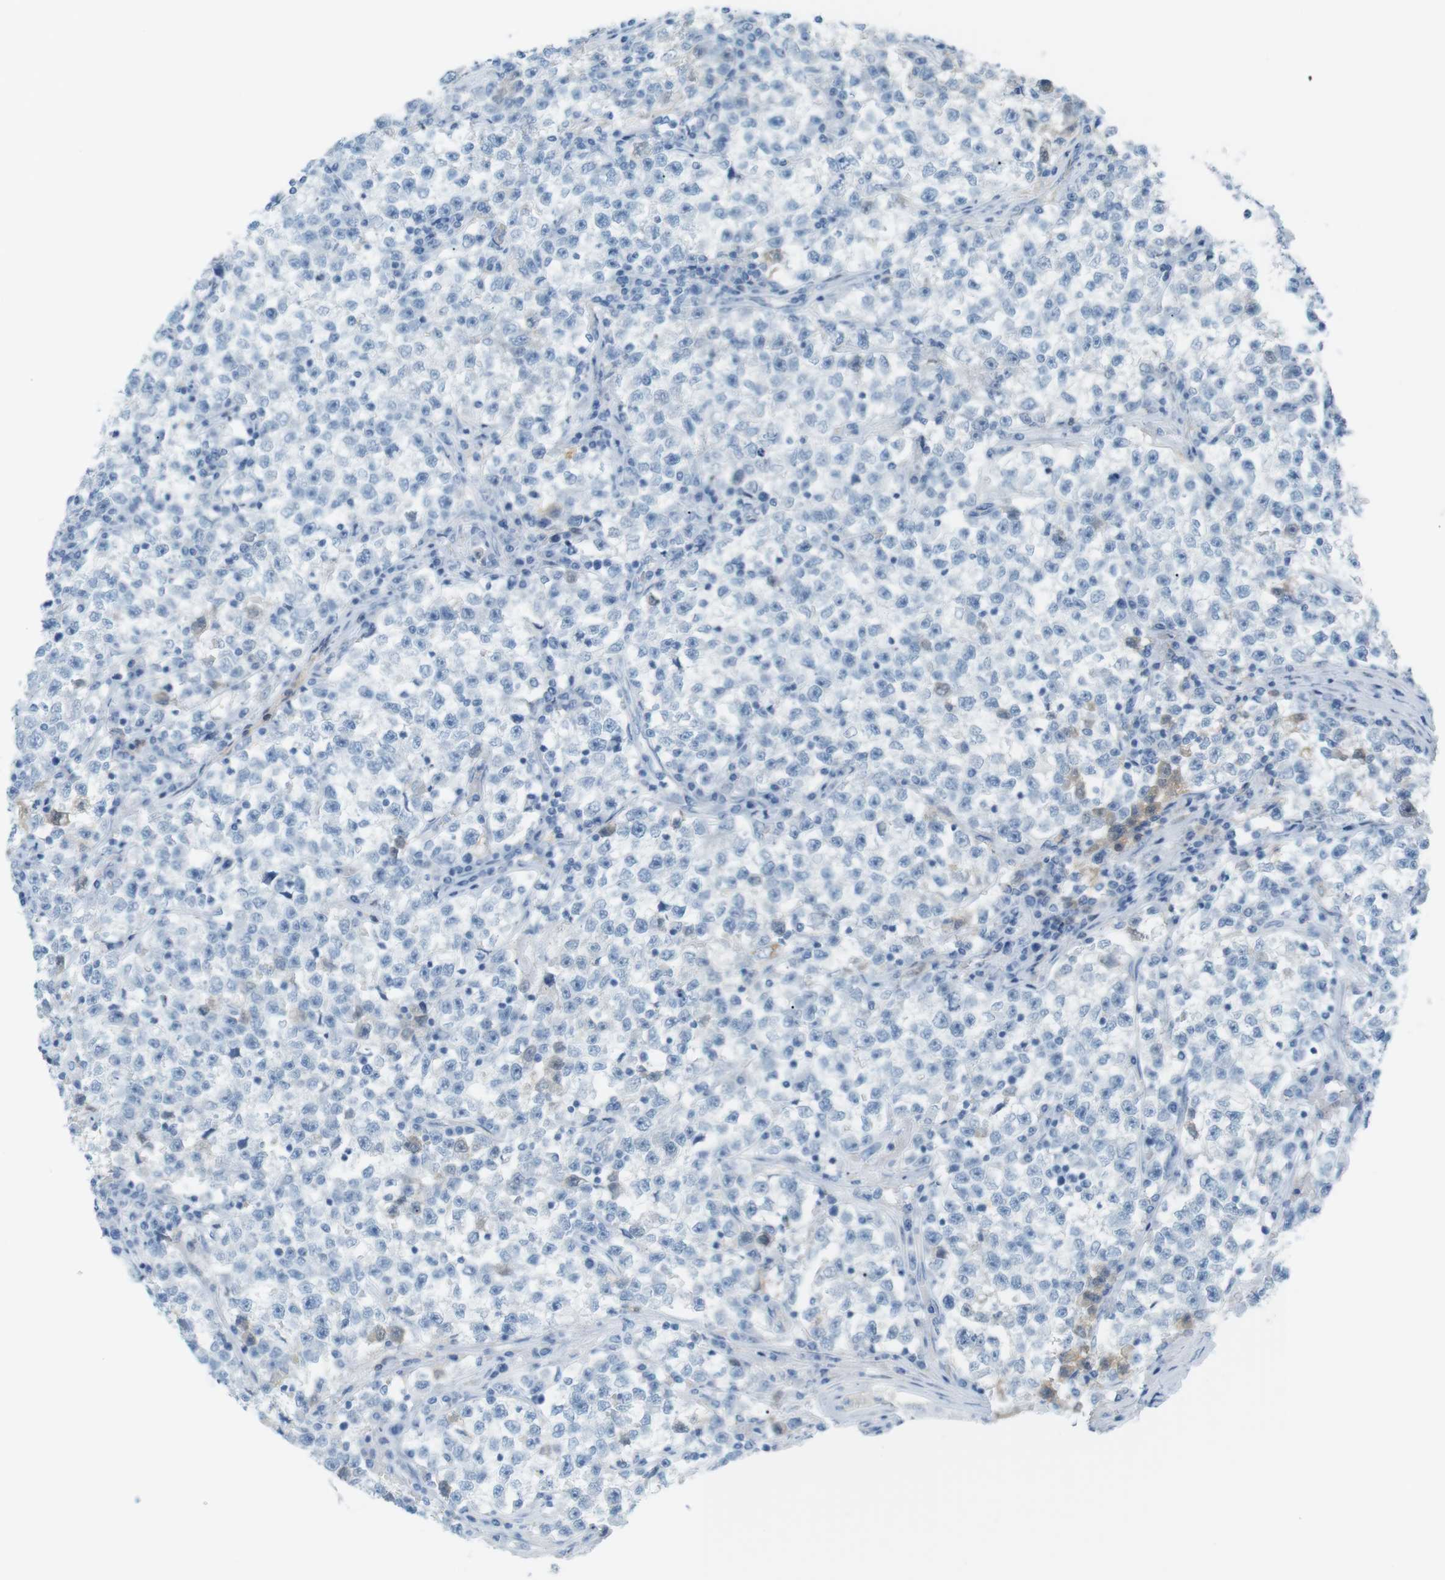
{"staining": {"intensity": "negative", "quantity": "none", "location": "none"}, "tissue": "testis cancer", "cell_type": "Tumor cells", "image_type": "cancer", "snomed": [{"axis": "morphology", "description": "Seminoma, NOS"}, {"axis": "topography", "description": "Testis"}], "caption": "The immunohistochemistry (IHC) photomicrograph has no significant expression in tumor cells of seminoma (testis) tissue.", "gene": "AZGP1", "patient": {"sex": "male", "age": 22}}